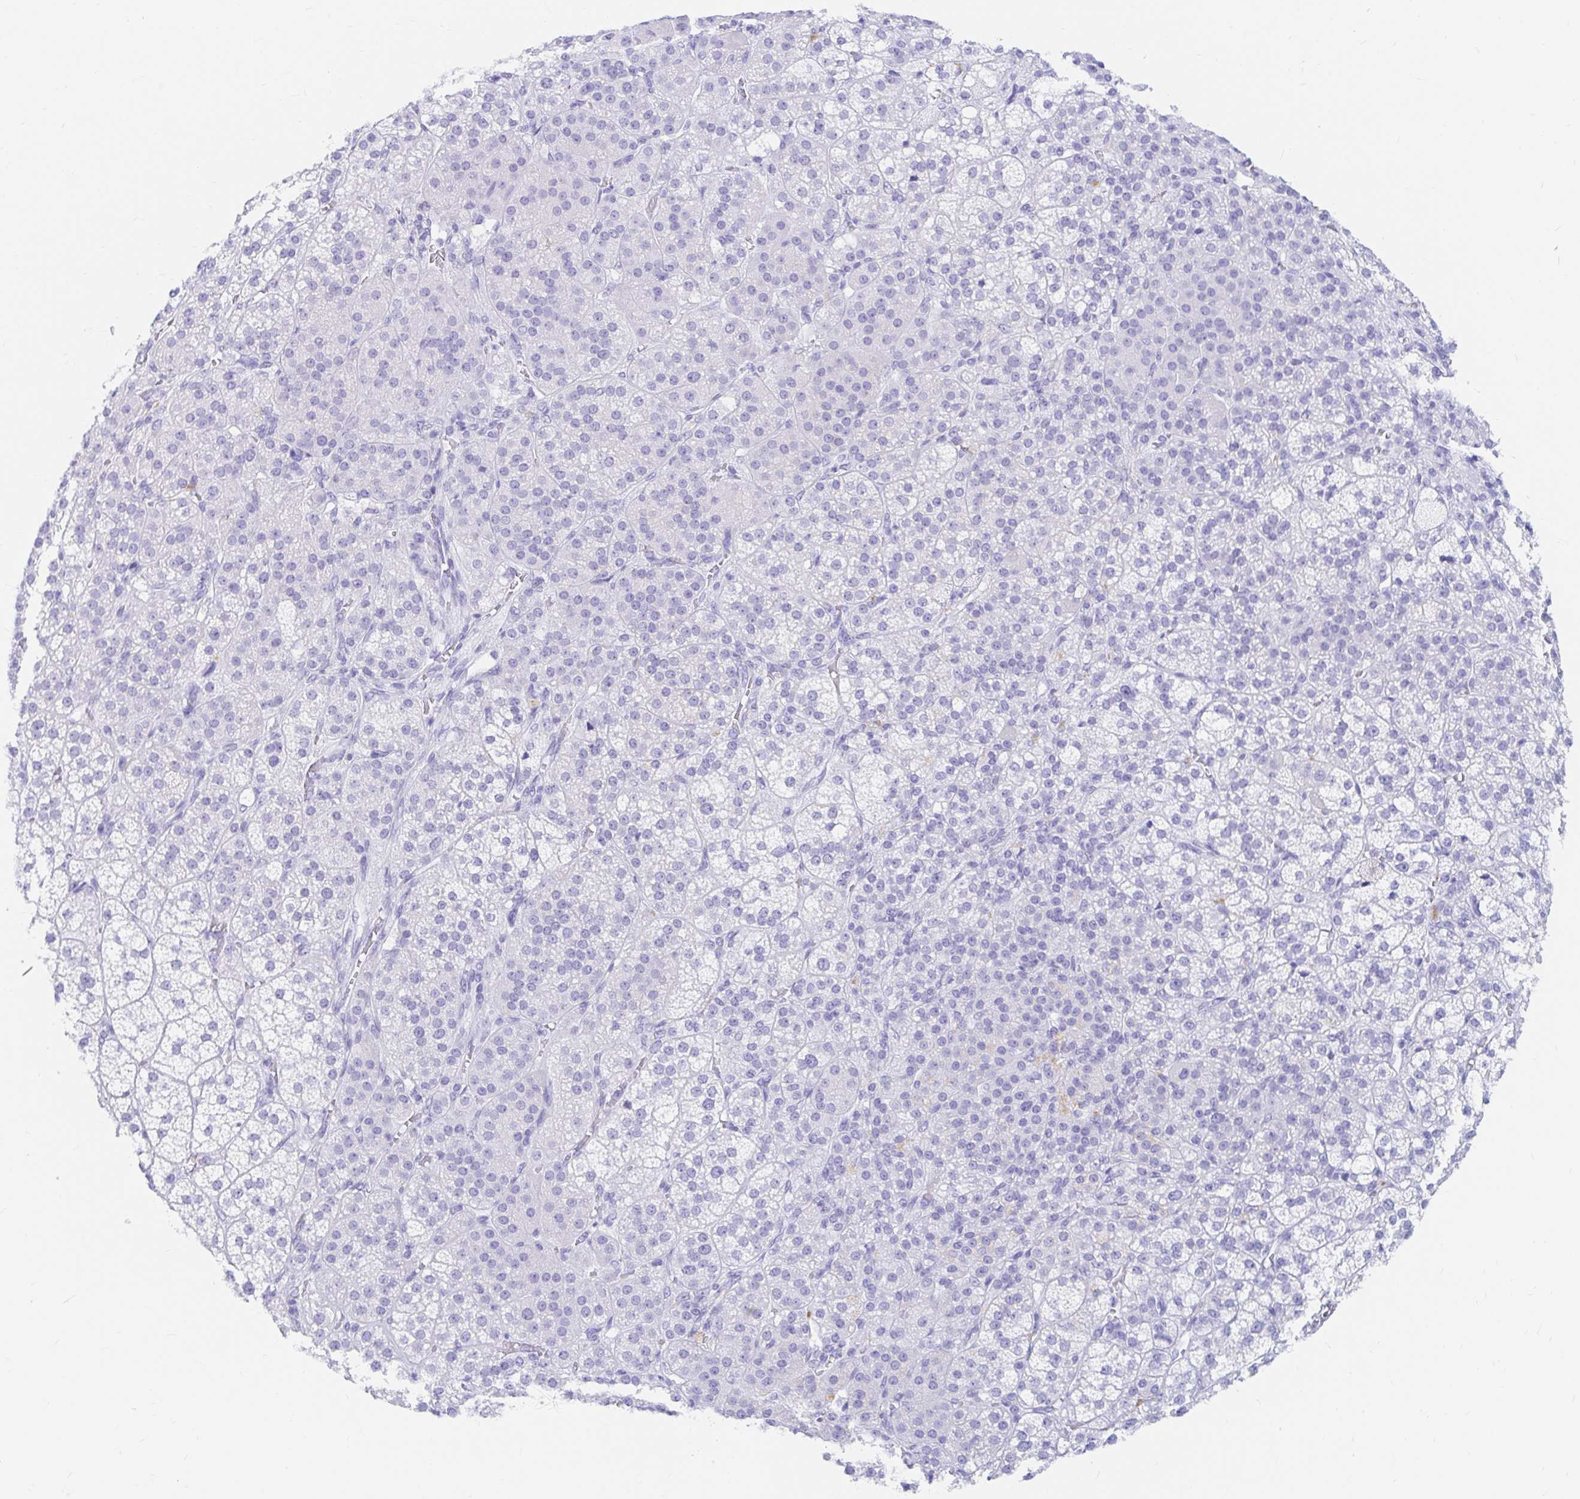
{"staining": {"intensity": "moderate", "quantity": "<25%", "location": "cytoplasmic/membranous"}, "tissue": "adrenal gland", "cell_type": "Glandular cells", "image_type": "normal", "snomed": [{"axis": "morphology", "description": "Normal tissue, NOS"}, {"axis": "topography", "description": "Adrenal gland"}], "caption": "Adrenal gland stained with a protein marker displays moderate staining in glandular cells.", "gene": "OR6T1", "patient": {"sex": "female", "age": 60}}